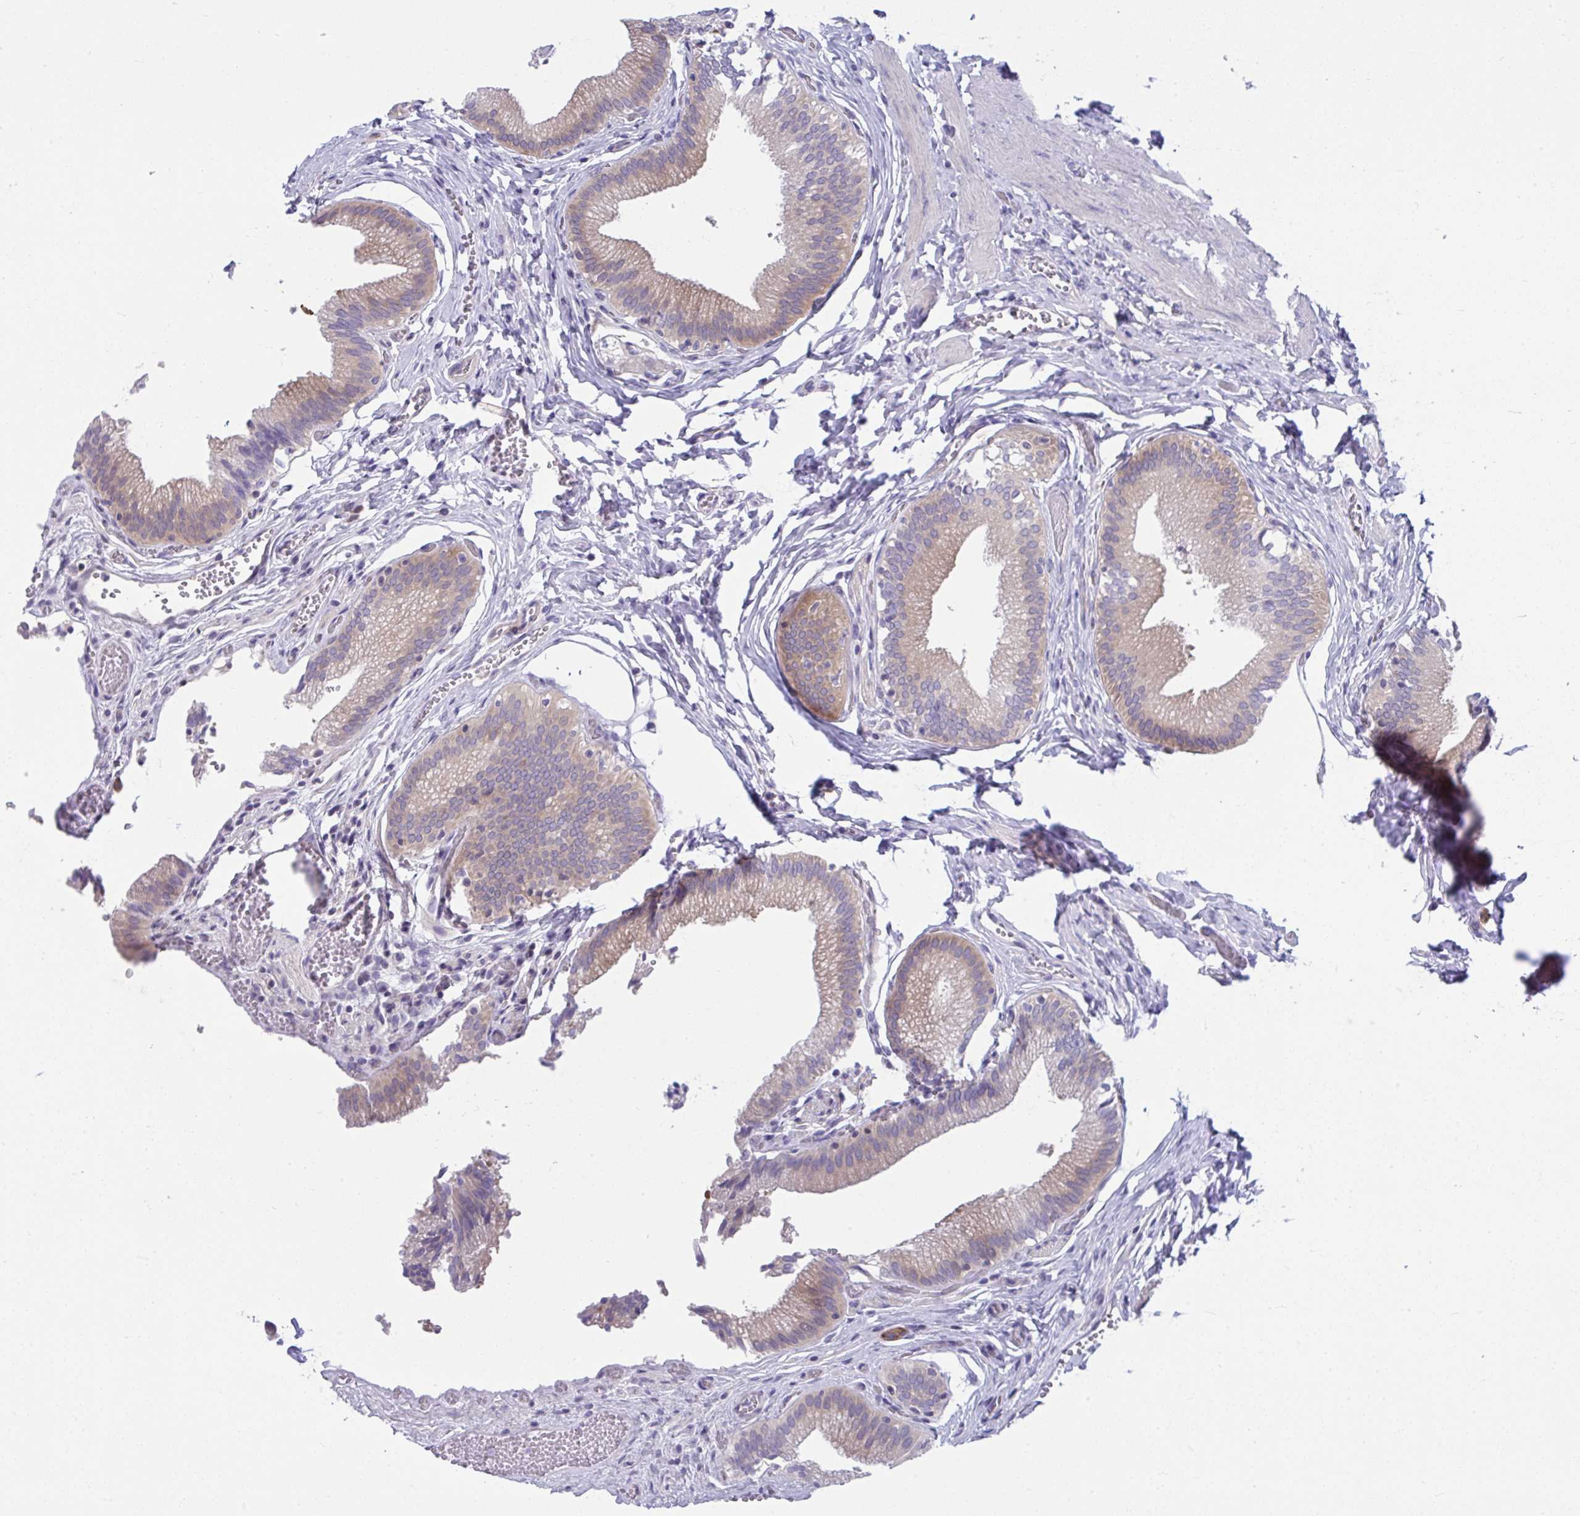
{"staining": {"intensity": "weak", "quantity": "25%-75%", "location": "cytoplasmic/membranous"}, "tissue": "gallbladder", "cell_type": "Glandular cells", "image_type": "normal", "snomed": [{"axis": "morphology", "description": "Normal tissue, NOS"}, {"axis": "topography", "description": "Gallbladder"}, {"axis": "topography", "description": "Peripheral nerve tissue"}], "caption": "Immunohistochemistry (IHC) staining of benign gallbladder, which displays low levels of weak cytoplasmic/membranous expression in approximately 25%-75% of glandular cells indicating weak cytoplasmic/membranous protein expression. The staining was performed using DAB (brown) for protein detection and nuclei were counterstained in hematoxylin (blue).", "gene": "PCDHB7", "patient": {"sex": "male", "age": 17}}